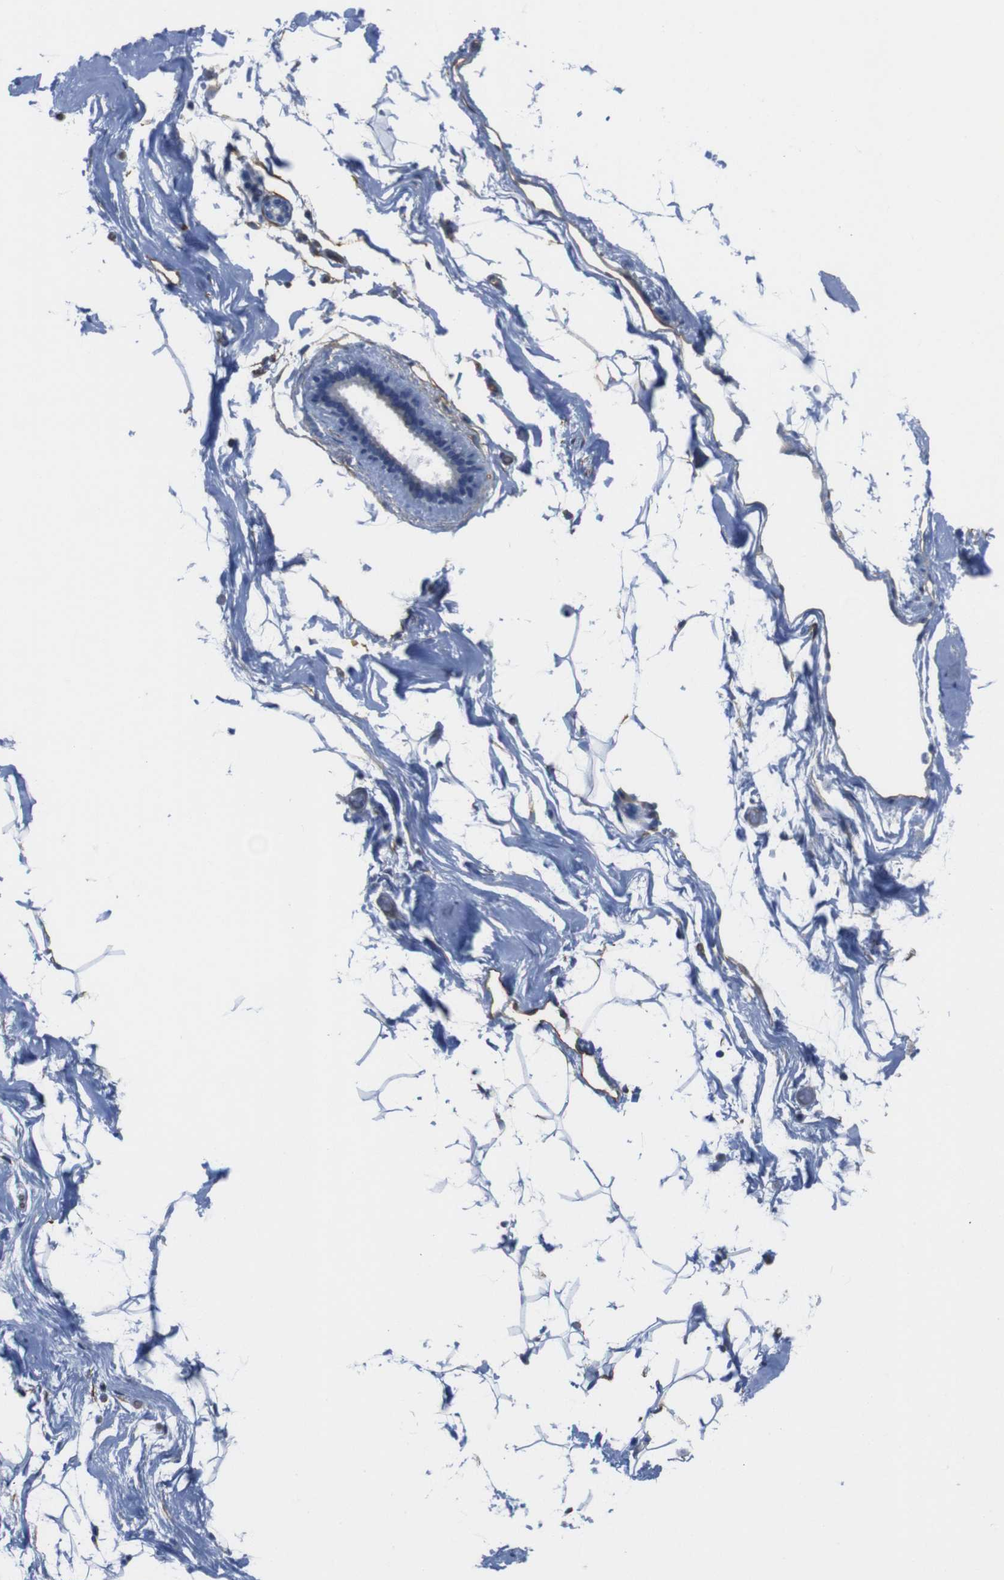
{"staining": {"intensity": "negative", "quantity": "none", "location": "none"}, "tissue": "adipose tissue", "cell_type": "Adipocytes", "image_type": "normal", "snomed": [{"axis": "morphology", "description": "Normal tissue, NOS"}, {"axis": "topography", "description": "Breast"}, {"axis": "topography", "description": "Soft tissue"}], "caption": "Adipose tissue was stained to show a protein in brown. There is no significant positivity in adipocytes. (DAB IHC with hematoxylin counter stain).", "gene": "HSPA12B", "patient": {"sex": "female", "age": 75}}